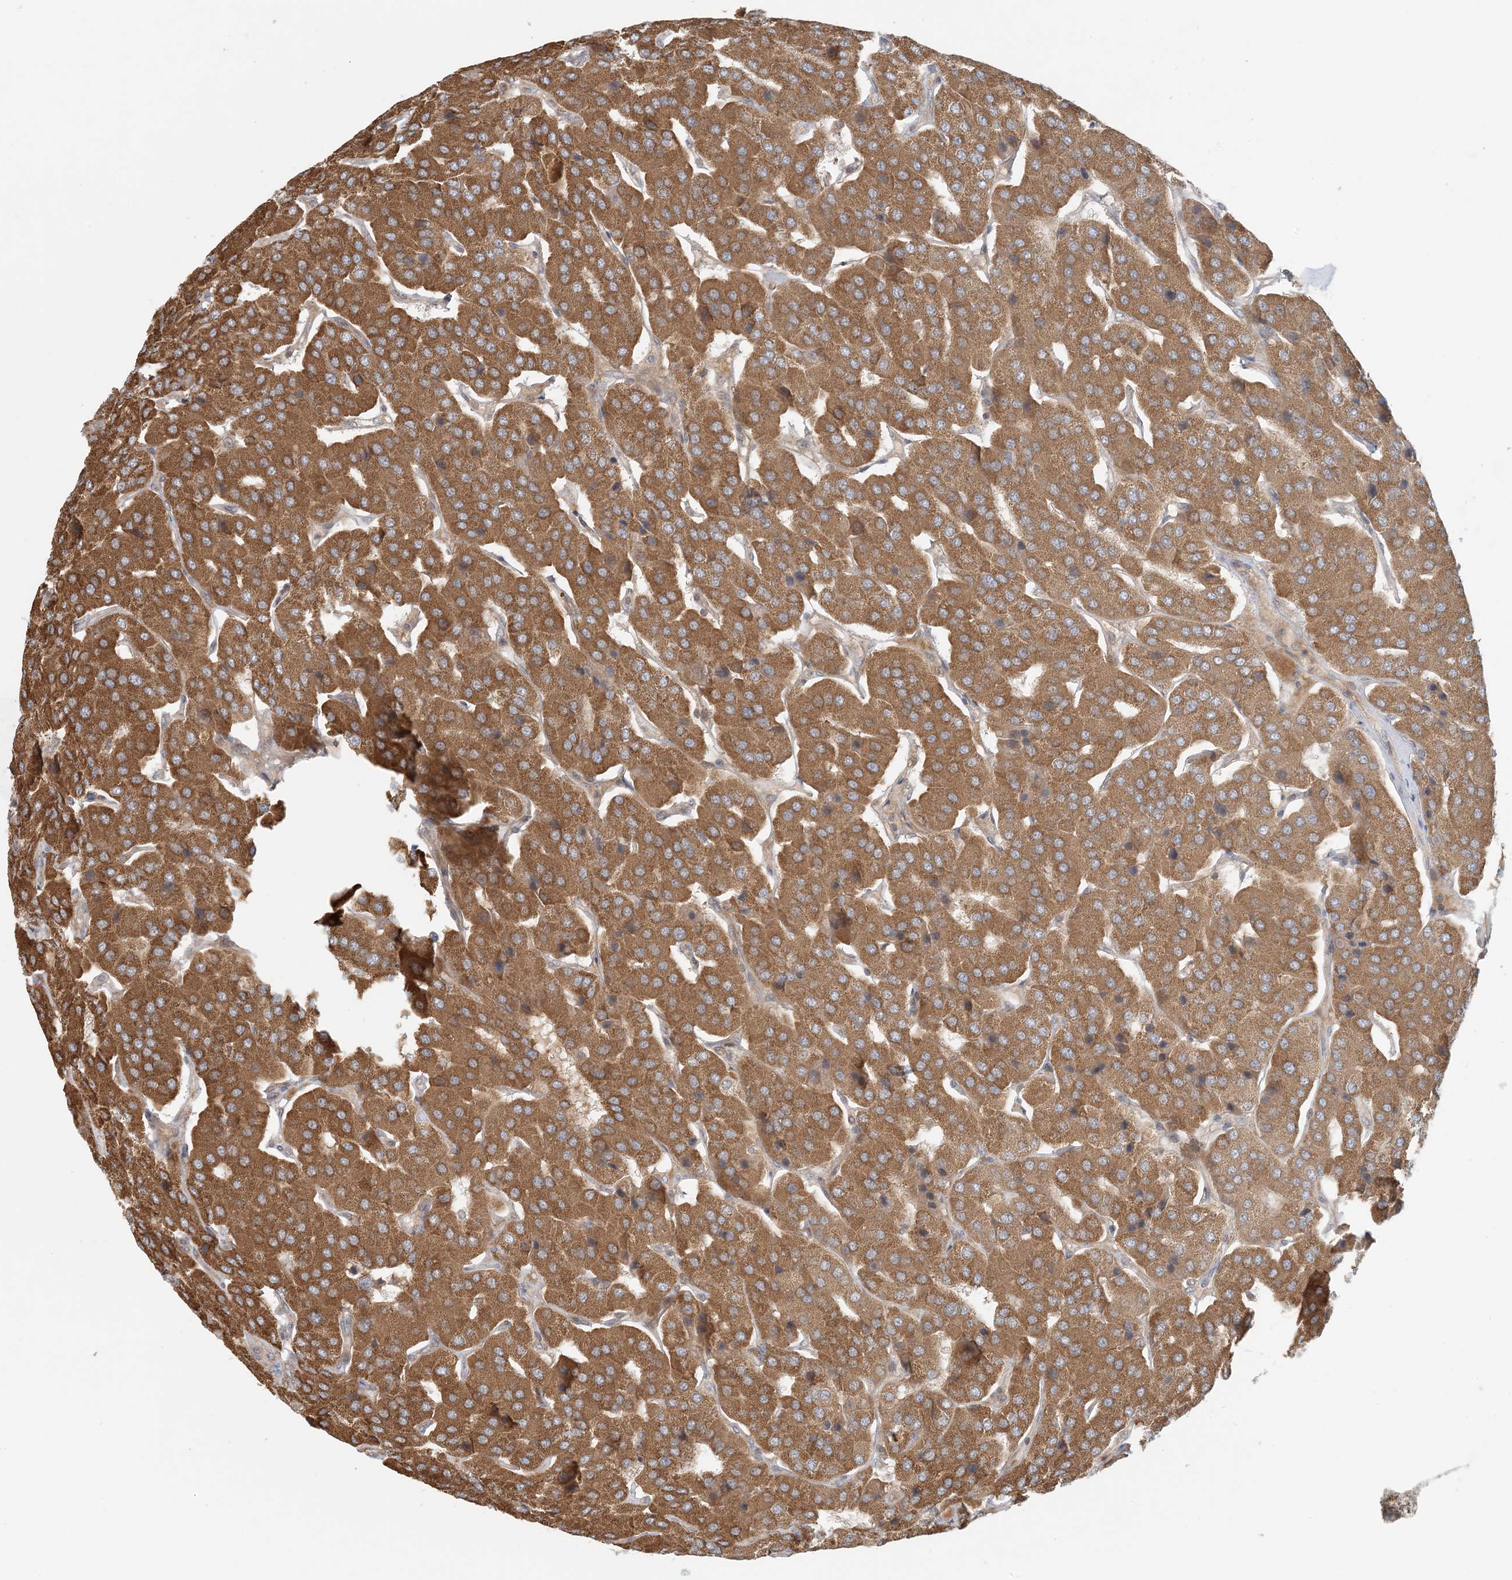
{"staining": {"intensity": "moderate", "quantity": ">75%", "location": "cytoplasmic/membranous"}, "tissue": "parathyroid gland", "cell_type": "Glandular cells", "image_type": "normal", "snomed": [{"axis": "morphology", "description": "Normal tissue, NOS"}, {"axis": "morphology", "description": "Adenoma, NOS"}, {"axis": "topography", "description": "Parathyroid gland"}], "caption": "Parathyroid gland was stained to show a protein in brown. There is medium levels of moderate cytoplasmic/membranous positivity in about >75% of glandular cells. (Brightfield microscopy of DAB IHC at high magnification).", "gene": "OBI1", "patient": {"sex": "female", "age": 86}}